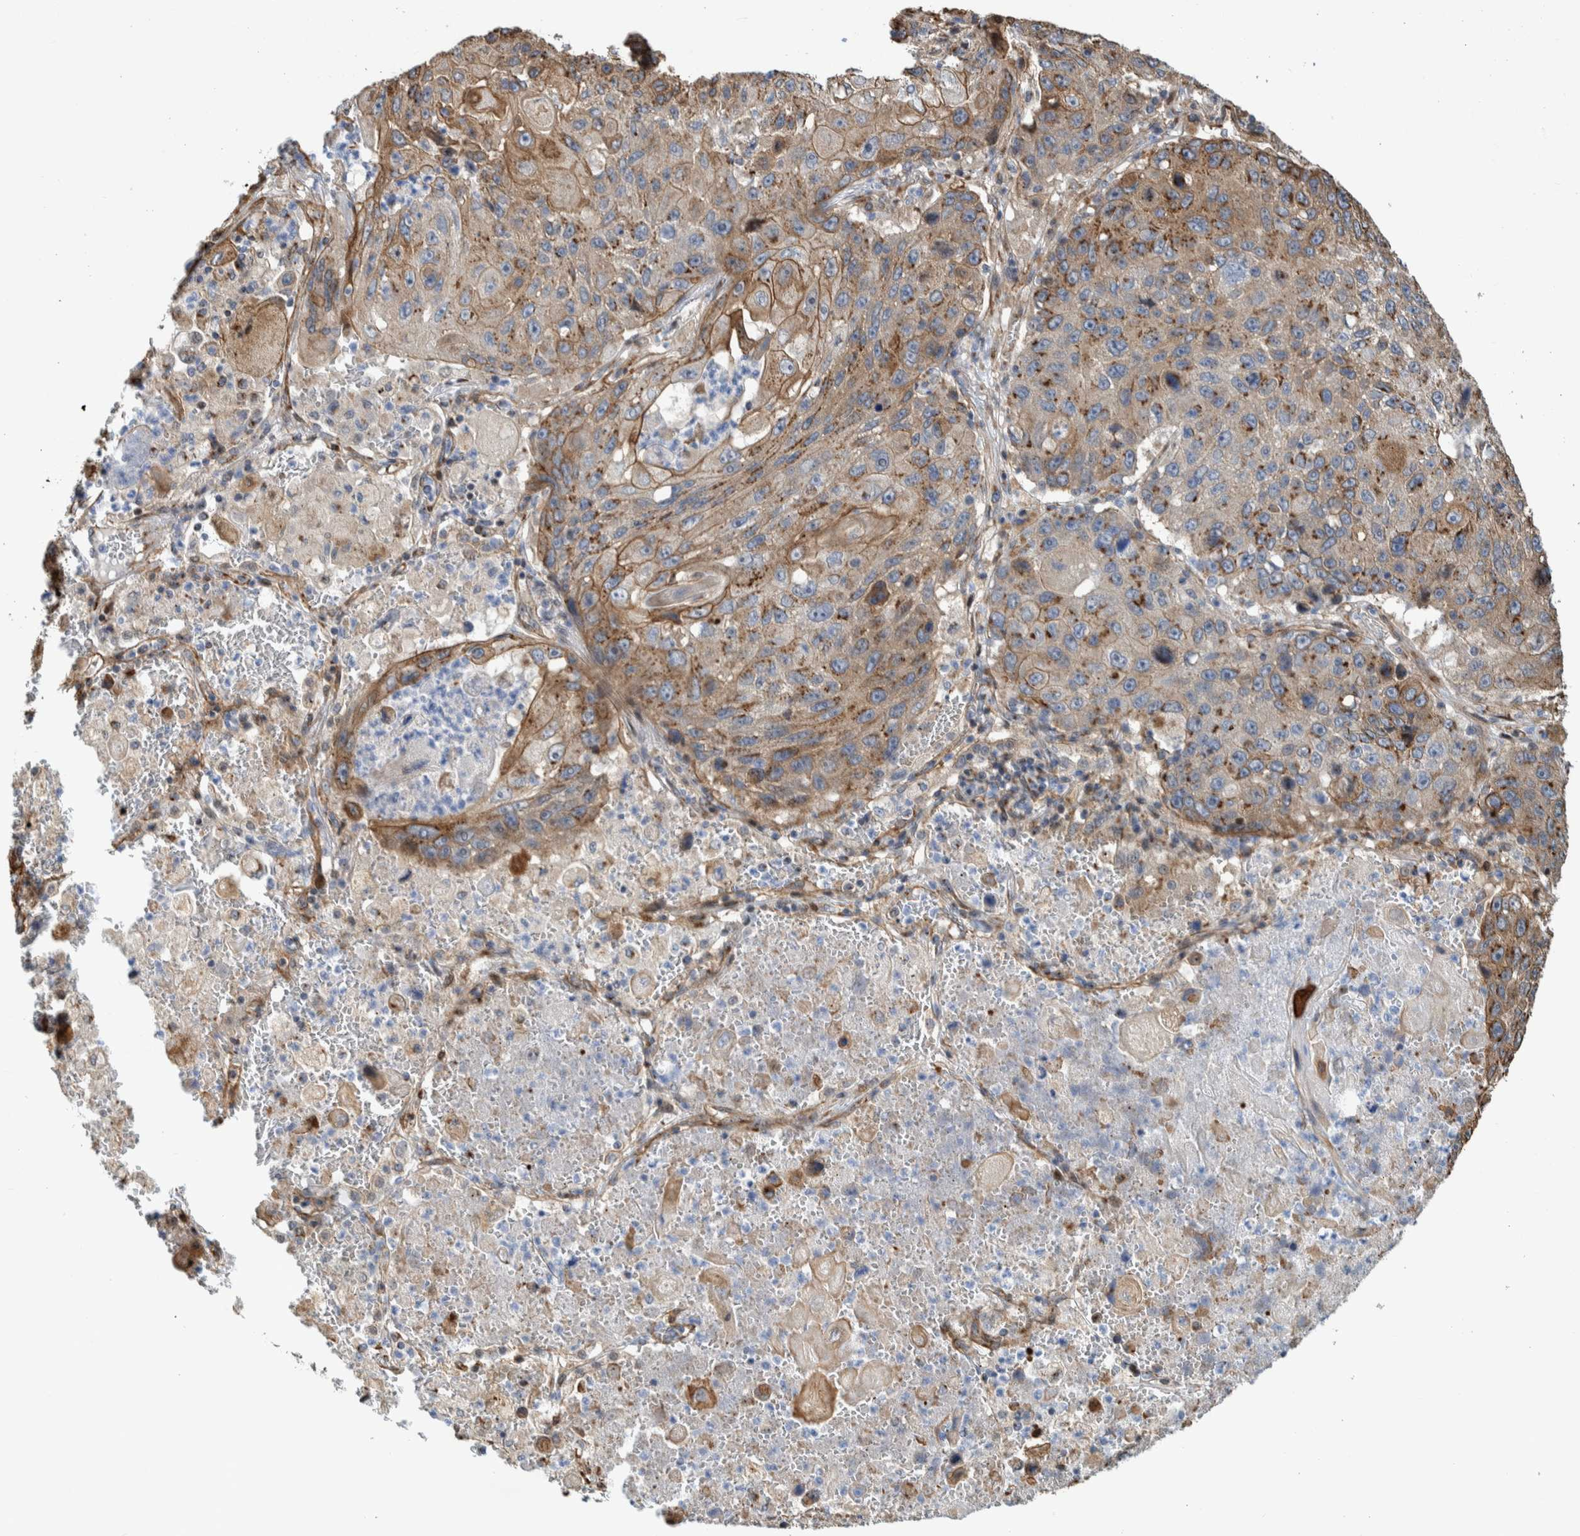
{"staining": {"intensity": "moderate", "quantity": ">75%", "location": "cytoplasmic/membranous"}, "tissue": "lung cancer", "cell_type": "Tumor cells", "image_type": "cancer", "snomed": [{"axis": "morphology", "description": "Squamous cell carcinoma, NOS"}, {"axis": "topography", "description": "Lung"}], "caption": "IHC (DAB (3,3'-diaminobenzidine)) staining of lung cancer demonstrates moderate cytoplasmic/membranous protein expression in approximately >75% of tumor cells.", "gene": "CCDC57", "patient": {"sex": "male", "age": 61}}